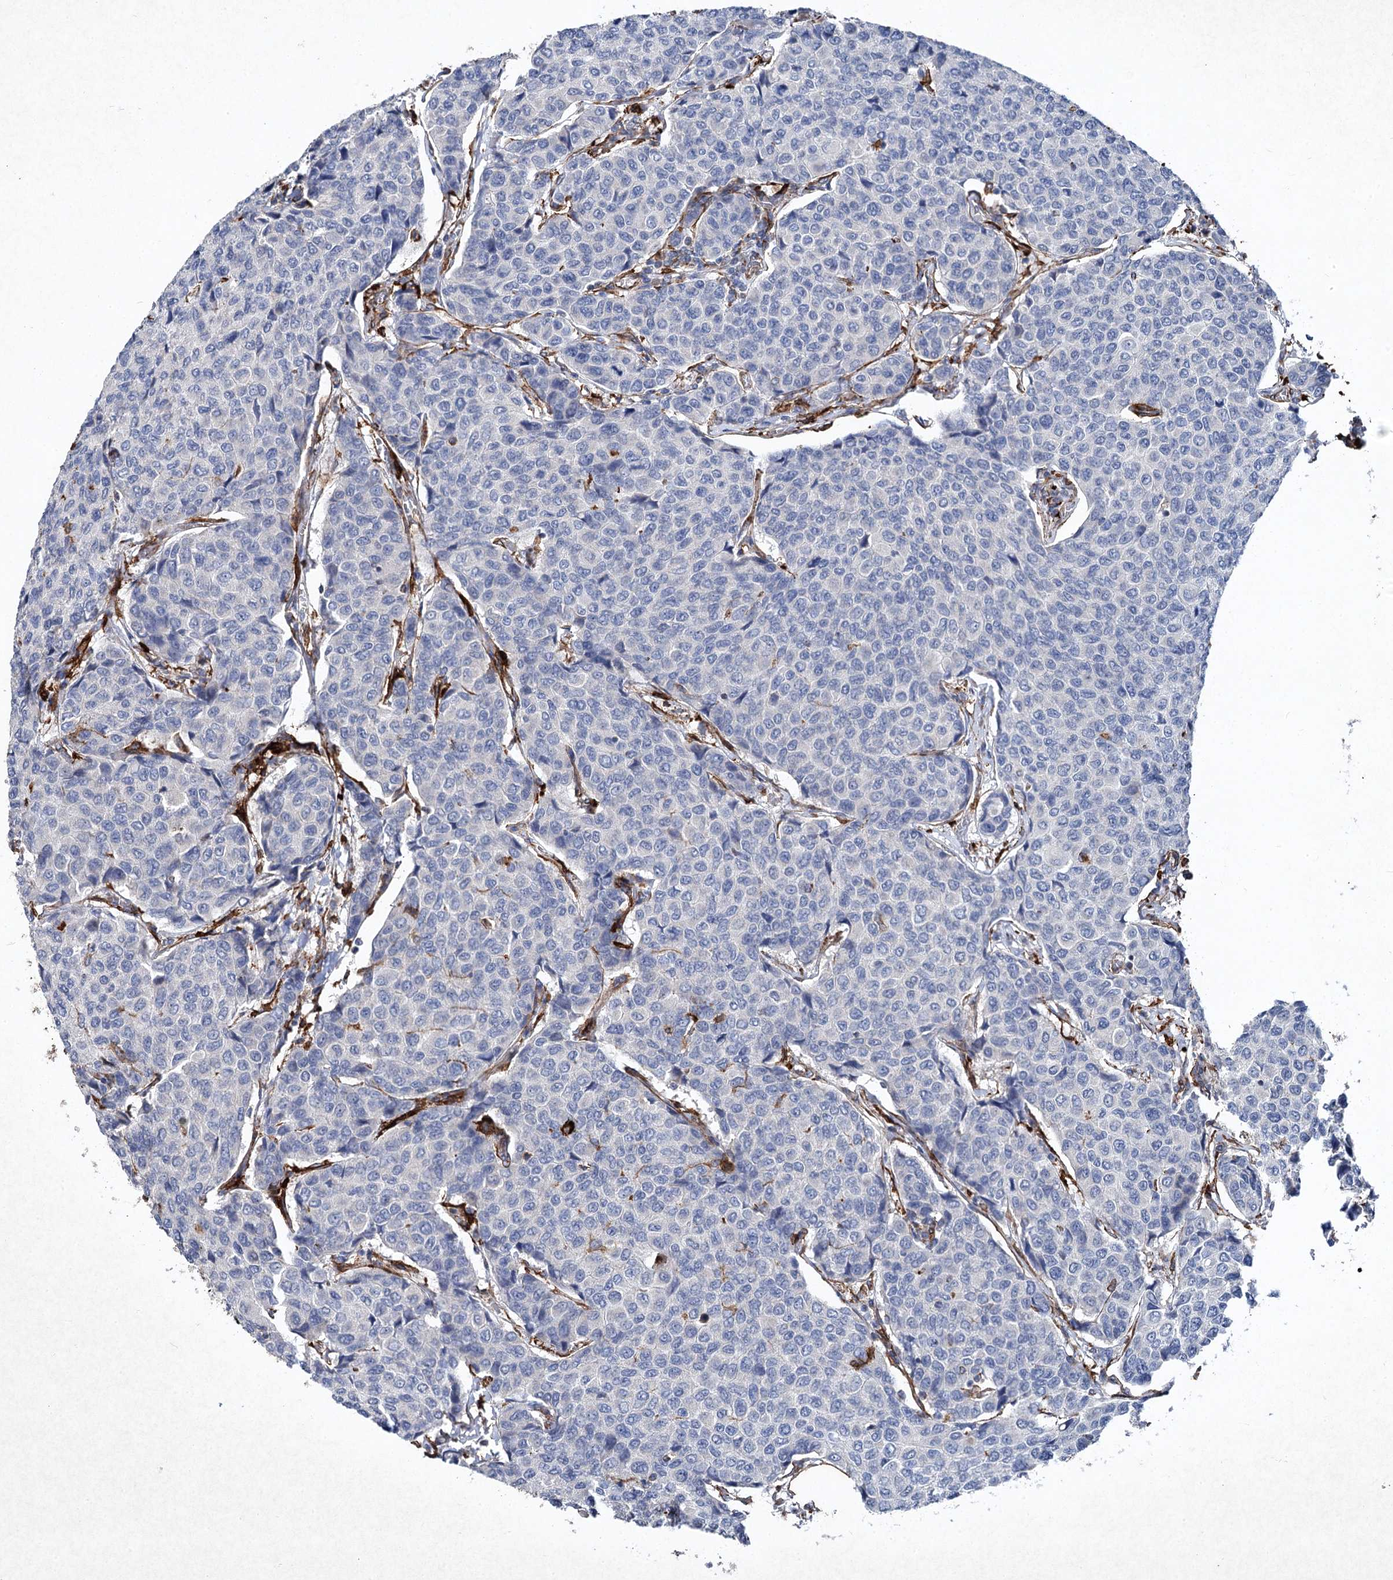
{"staining": {"intensity": "negative", "quantity": "none", "location": "none"}, "tissue": "breast cancer", "cell_type": "Tumor cells", "image_type": "cancer", "snomed": [{"axis": "morphology", "description": "Duct carcinoma"}, {"axis": "topography", "description": "Breast"}], "caption": "Protein analysis of infiltrating ductal carcinoma (breast) exhibits no significant expression in tumor cells.", "gene": "CLEC4M", "patient": {"sex": "female", "age": 55}}